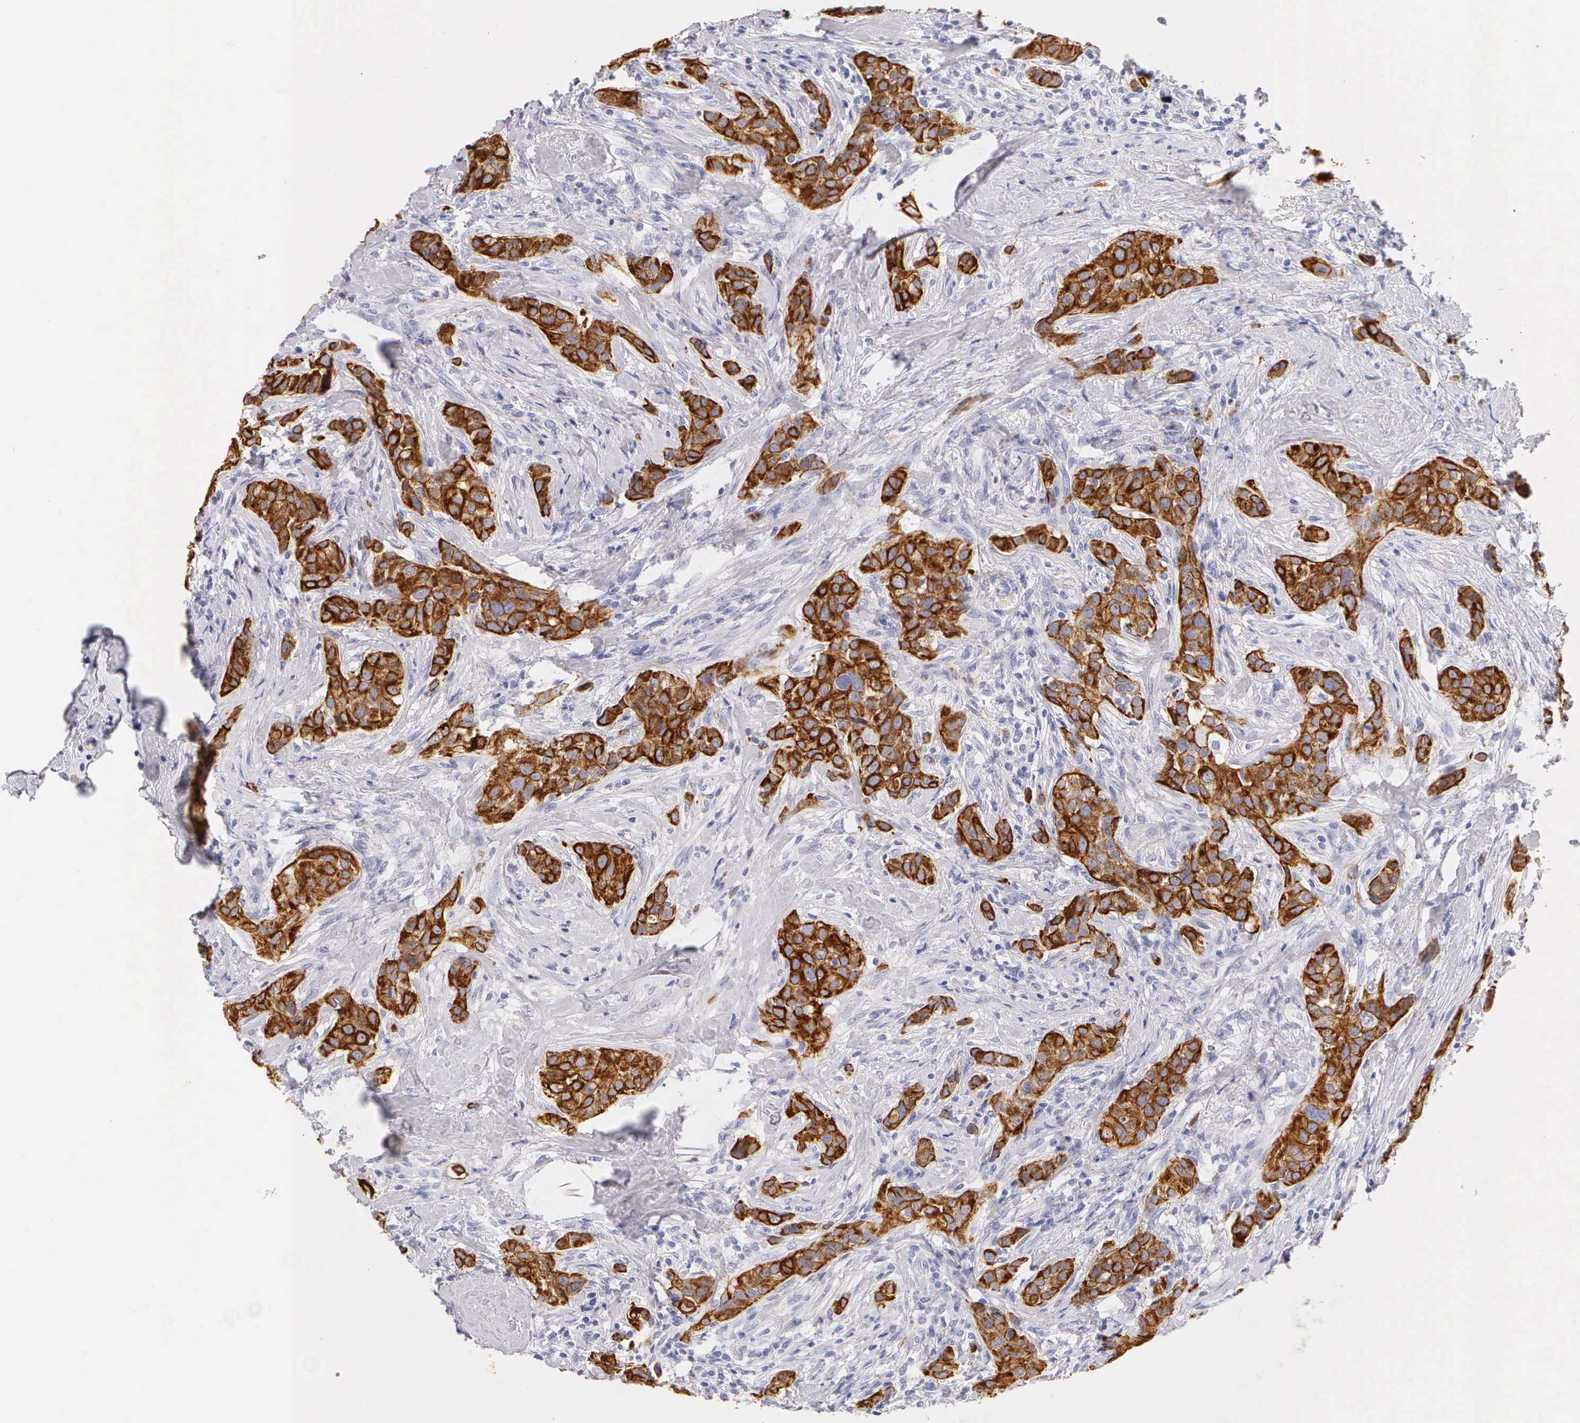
{"staining": {"intensity": "strong", "quantity": ">75%", "location": "cytoplasmic/membranous"}, "tissue": "breast cancer", "cell_type": "Tumor cells", "image_type": "cancer", "snomed": [{"axis": "morphology", "description": "Duct carcinoma"}, {"axis": "topography", "description": "Breast"}], "caption": "The image reveals immunohistochemical staining of breast invasive ductal carcinoma. There is strong cytoplasmic/membranous positivity is identified in approximately >75% of tumor cells.", "gene": "KRT17", "patient": {"sex": "female", "age": 45}}